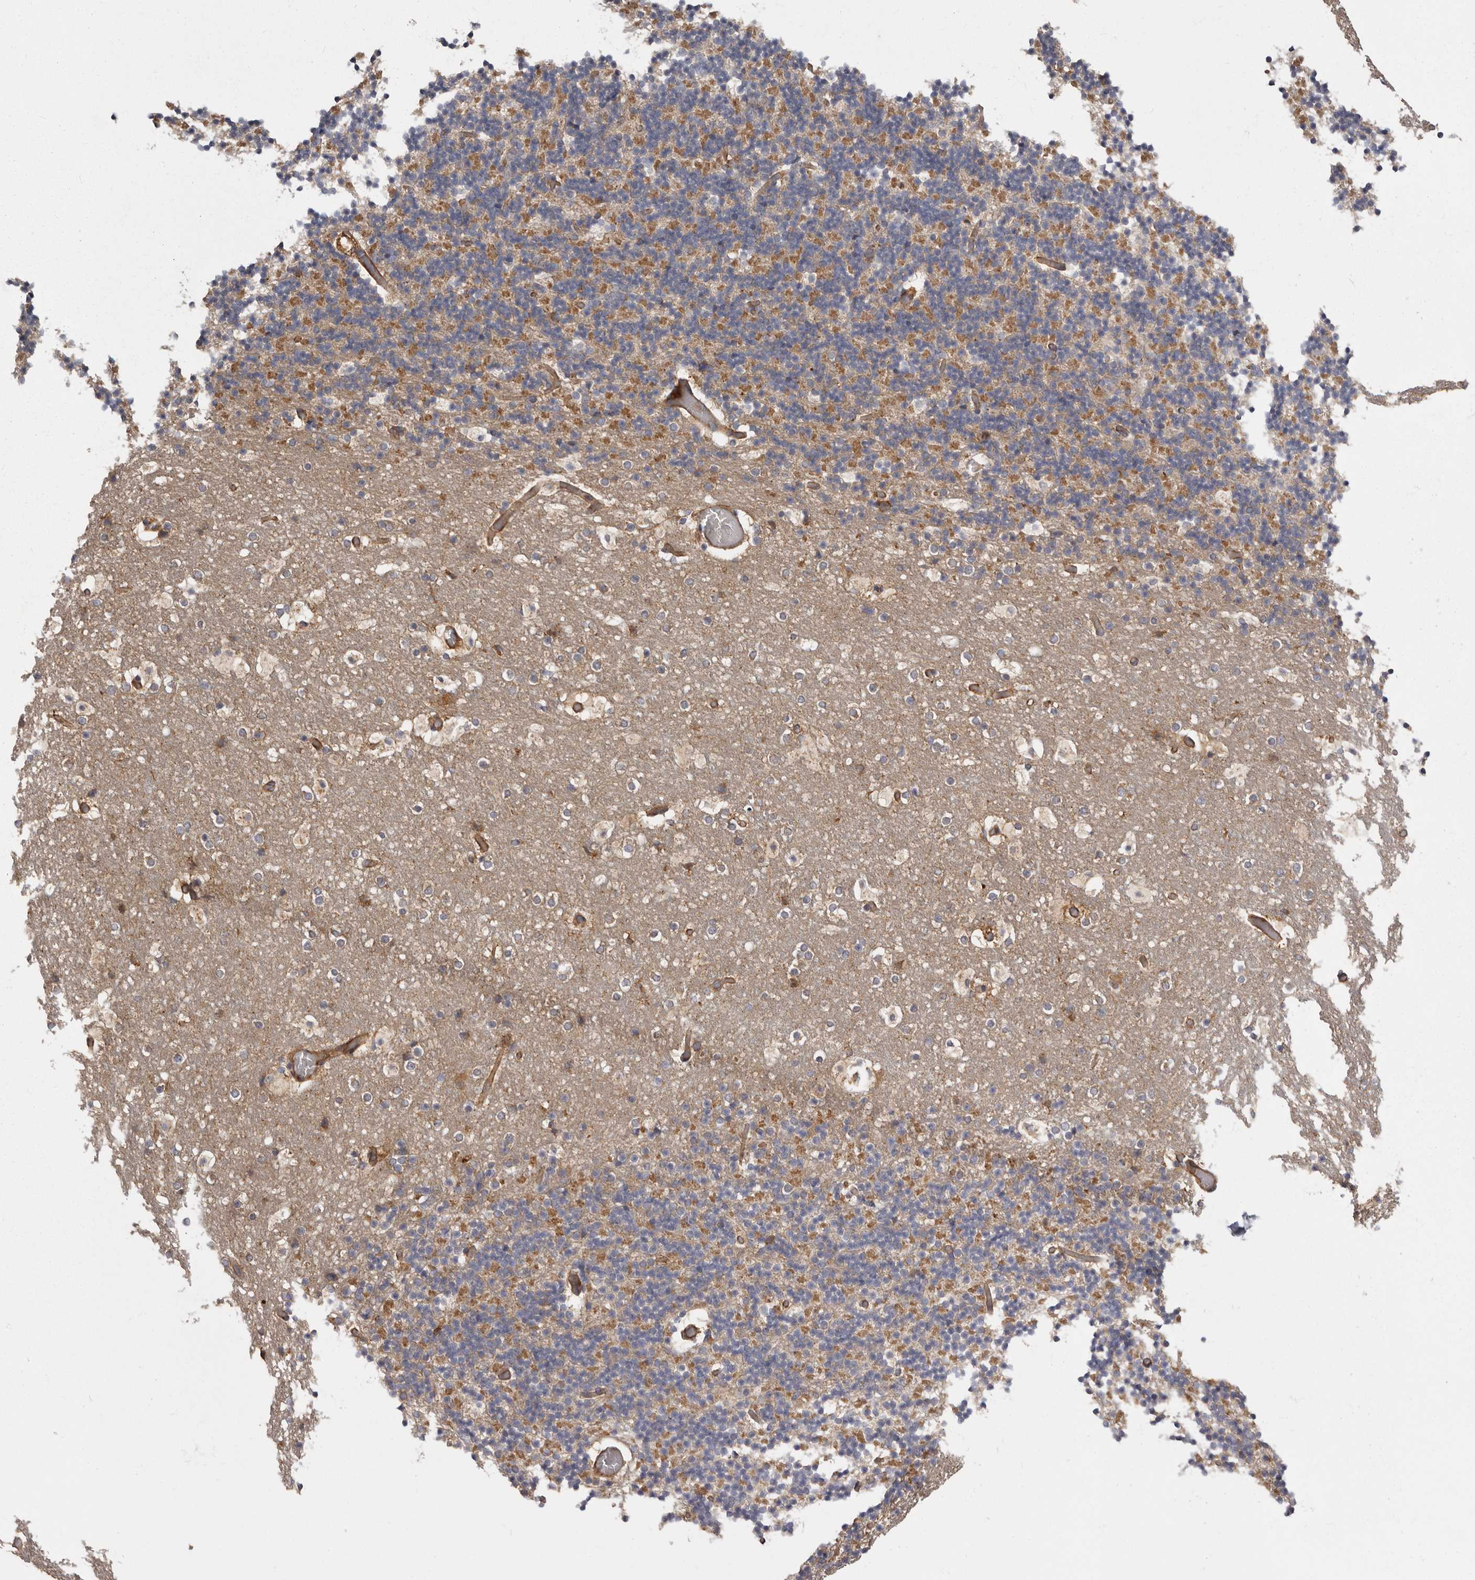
{"staining": {"intensity": "moderate", "quantity": "25%-75%", "location": "cytoplasmic/membranous"}, "tissue": "cerebellum", "cell_type": "Cells in granular layer", "image_type": "normal", "snomed": [{"axis": "morphology", "description": "Normal tissue, NOS"}, {"axis": "topography", "description": "Cerebellum"}], "caption": "A photomicrograph showing moderate cytoplasmic/membranous positivity in about 25%-75% of cells in granular layer in benign cerebellum, as visualized by brown immunohistochemical staining.", "gene": "ENAH", "patient": {"sex": "male", "age": 57}}